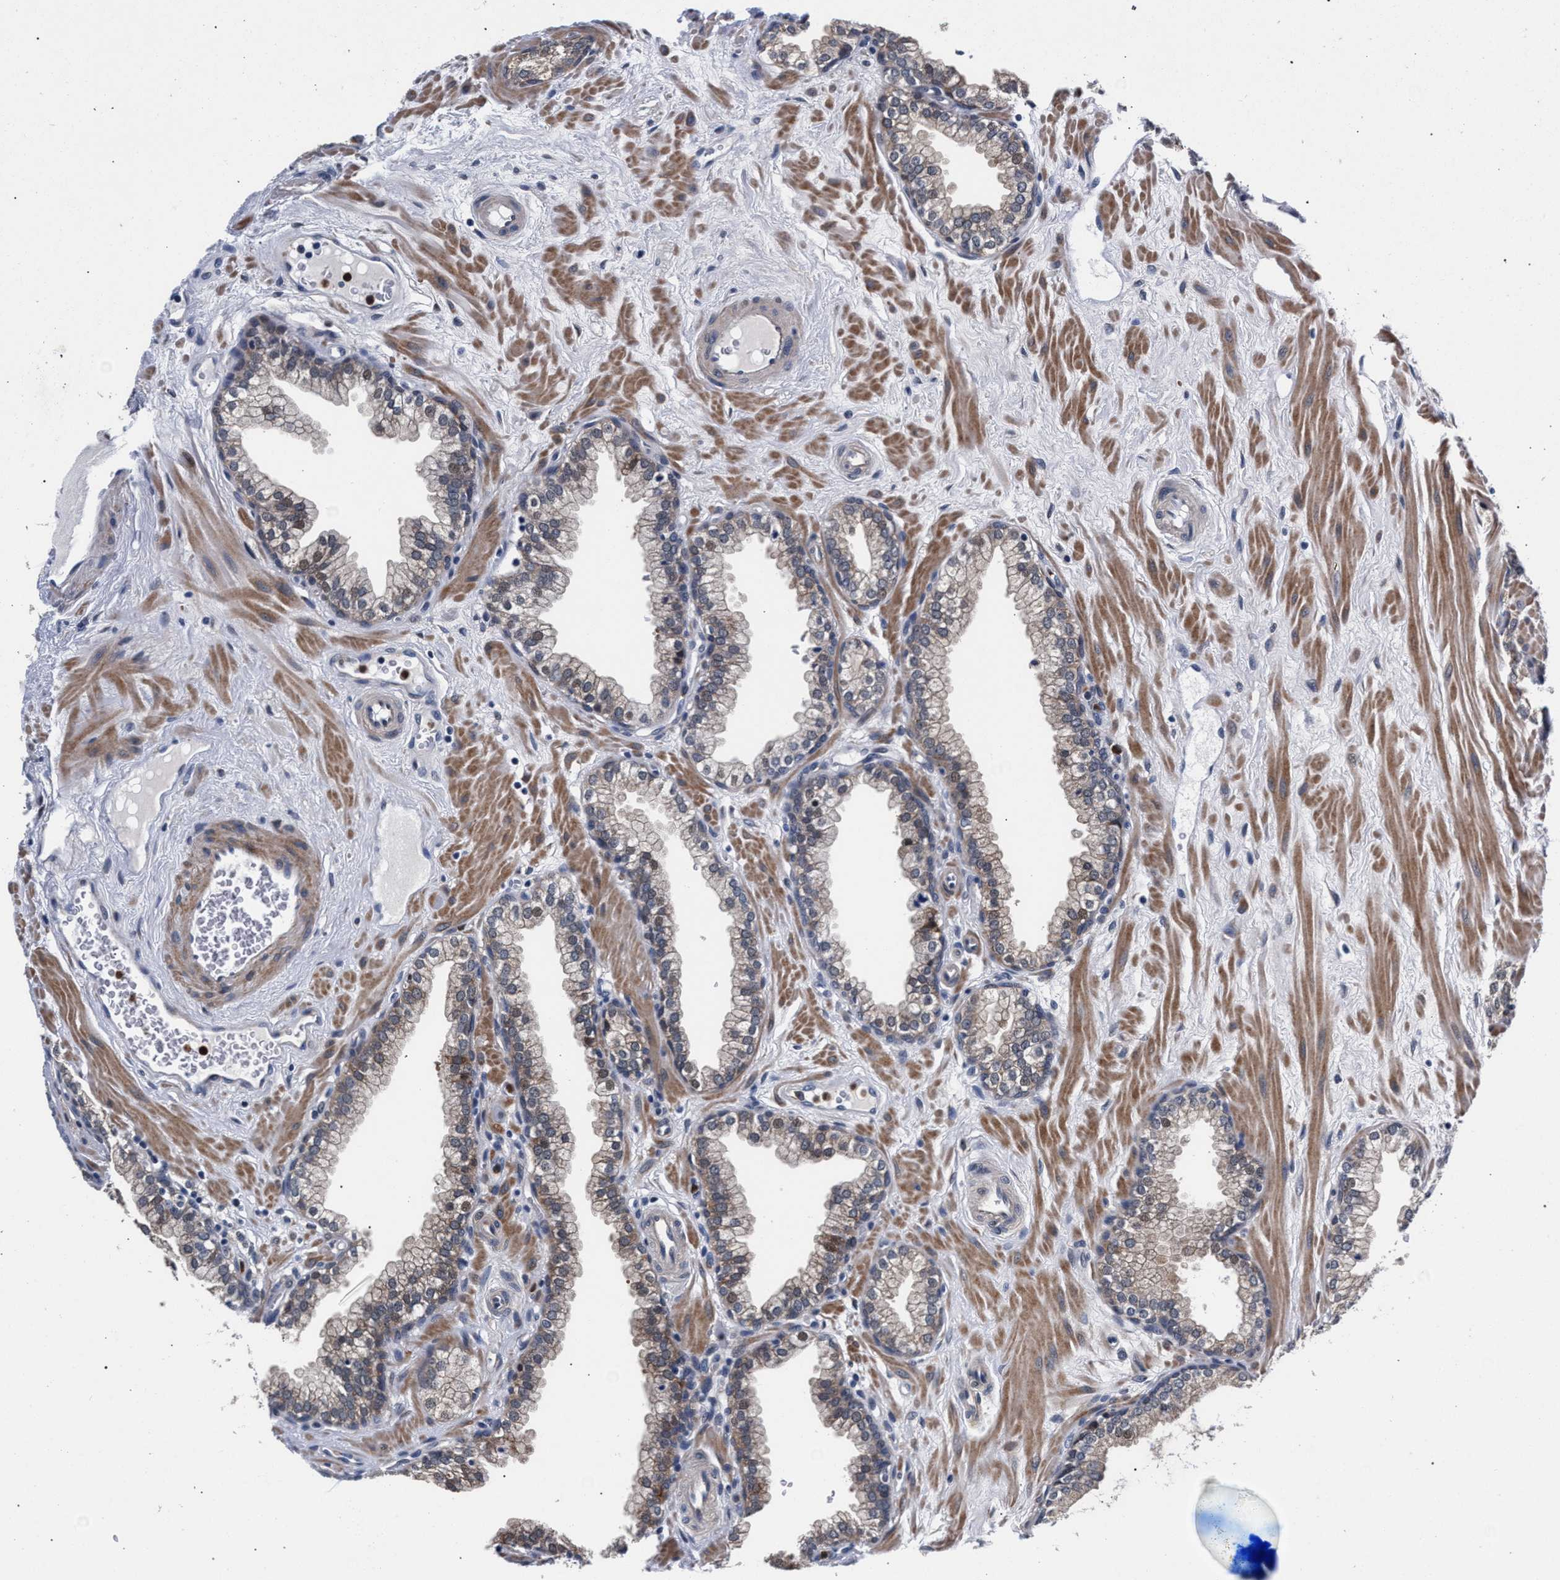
{"staining": {"intensity": "weak", "quantity": "25%-75%", "location": "cytoplasmic/membranous"}, "tissue": "prostate", "cell_type": "Glandular cells", "image_type": "normal", "snomed": [{"axis": "morphology", "description": "Normal tissue, NOS"}, {"axis": "morphology", "description": "Urothelial carcinoma, Low grade"}, {"axis": "topography", "description": "Urinary bladder"}, {"axis": "topography", "description": "Prostate"}], "caption": "DAB (3,3'-diaminobenzidine) immunohistochemical staining of normal human prostate shows weak cytoplasmic/membranous protein positivity in approximately 25%-75% of glandular cells.", "gene": "ZNF462", "patient": {"sex": "male", "age": 60}}